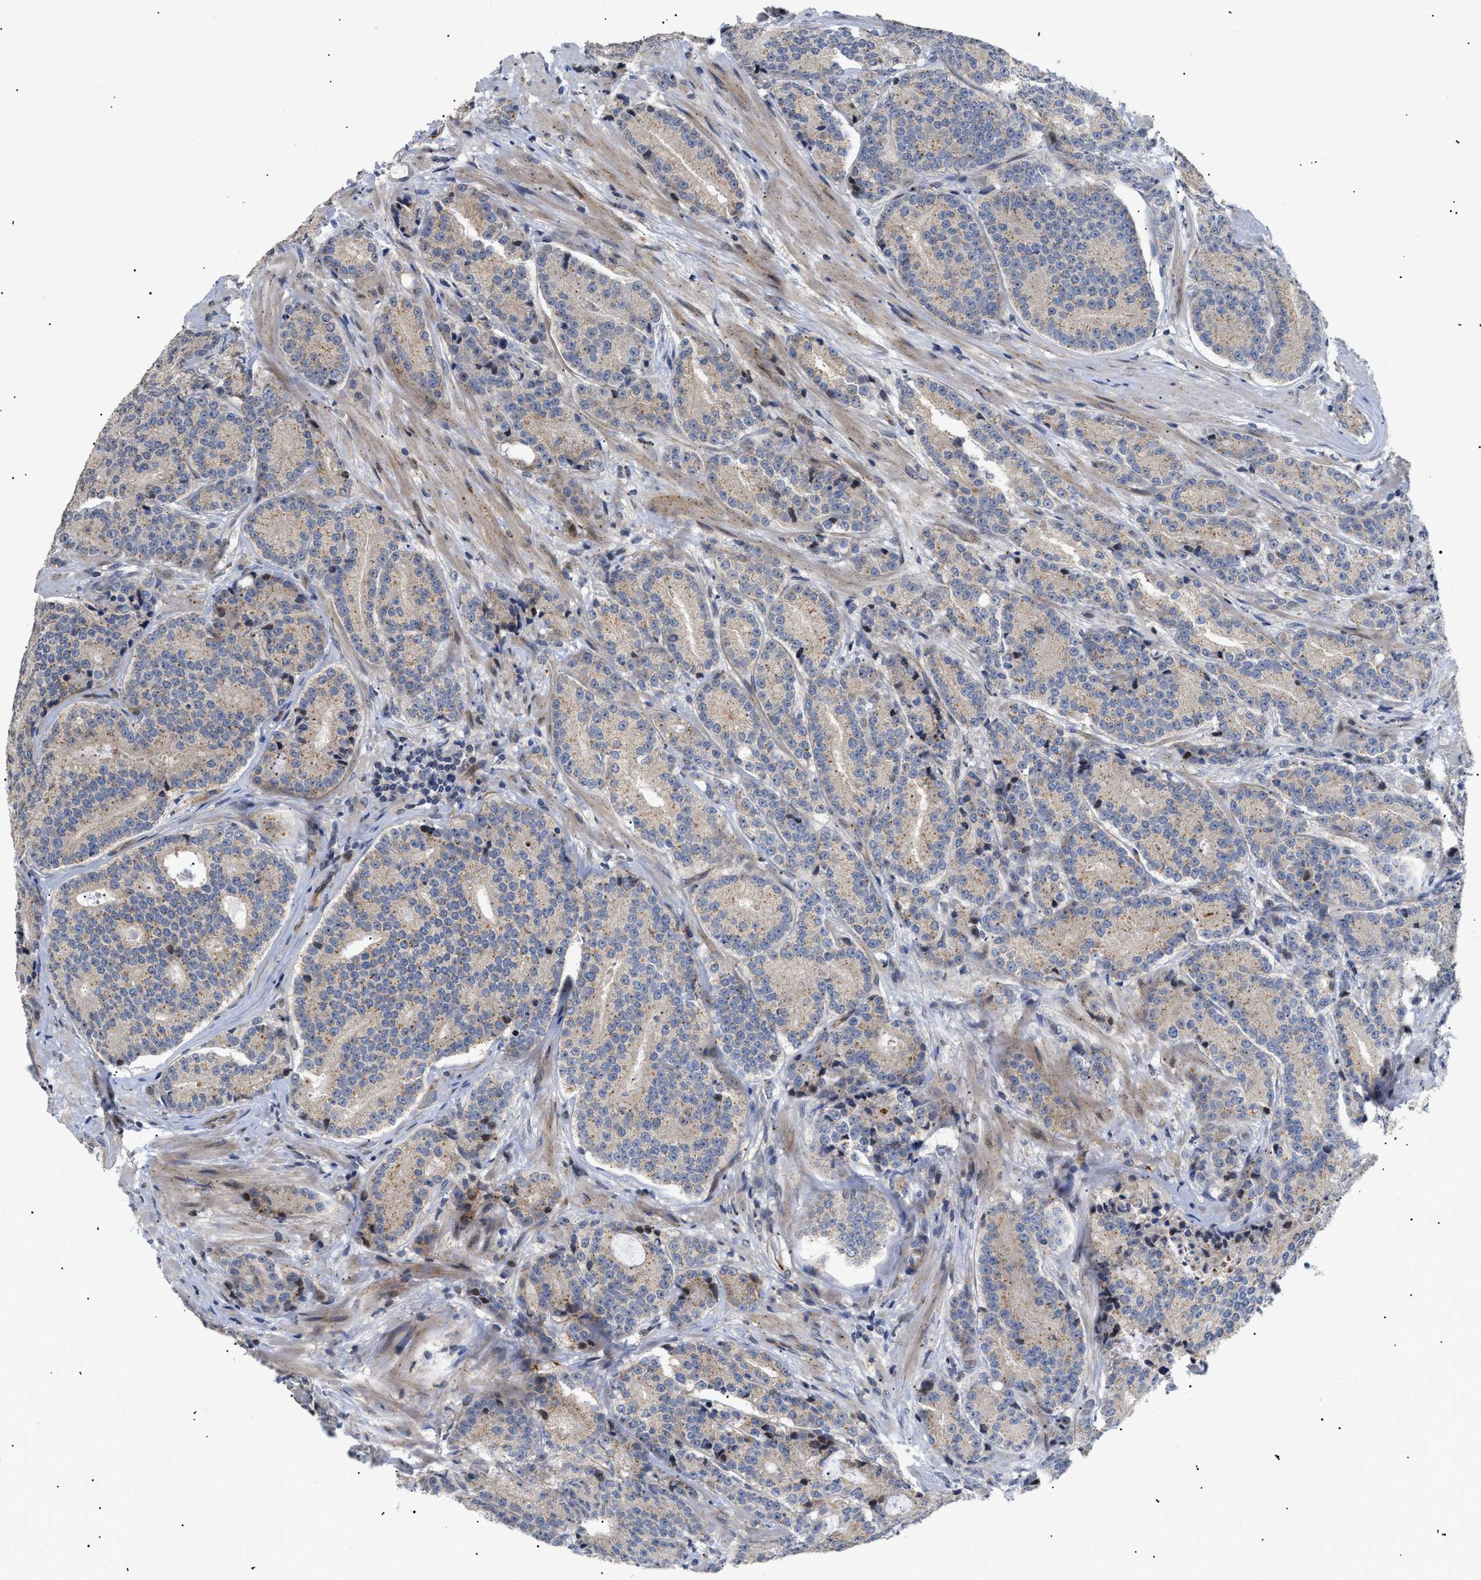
{"staining": {"intensity": "weak", "quantity": "<25%", "location": "cytoplasmic/membranous"}, "tissue": "prostate cancer", "cell_type": "Tumor cells", "image_type": "cancer", "snomed": [{"axis": "morphology", "description": "Adenocarcinoma, High grade"}, {"axis": "topography", "description": "Prostate"}], "caption": "Immunohistochemistry (IHC) histopathology image of prostate cancer (adenocarcinoma (high-grade)) stained for a protein (brown), which demonstrates no positivity in tumor cells.", "gene": "SFXN5", "patient": {"sex": "male", "age": 61}}